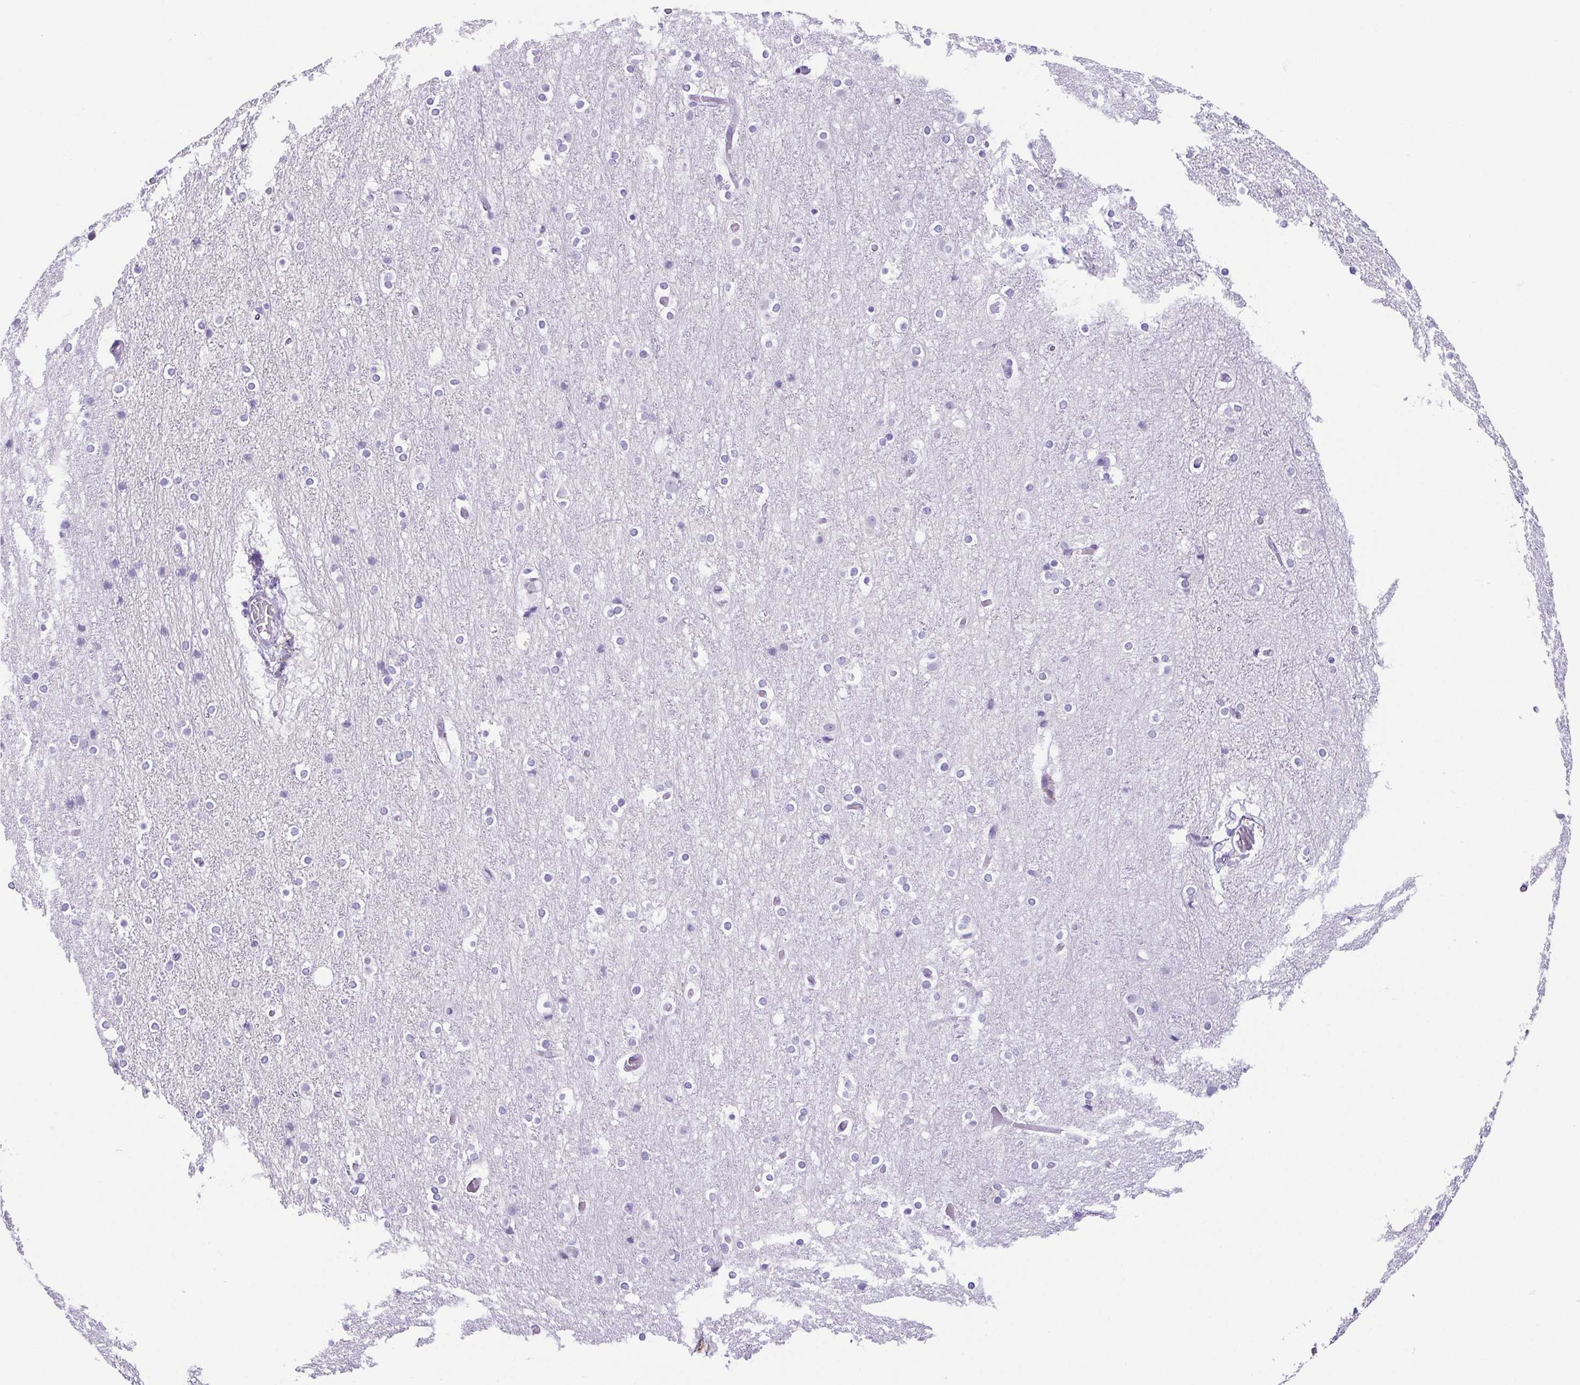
{"staining": {"intensity": "negative", "quantity": "none", "location": "none"}, "tissue": "cerebral cortex", "cell_type": "Endothelial cells", "image_type": "normal", "snomed": [{"axis": "morphology", "description": "Normal tissue, NOS"}, {"axis": "topography", "description": "Cerebral cortex"}], "caption": "This histopathology image is of unremarkable cerebral cortex stained with IHC to label a protein in brown with the nuclei are counter-stained blue. There is no positivity in endothelial cells.", "gene": "ESX1", "patient": {"sex": "female", "age": 52}}